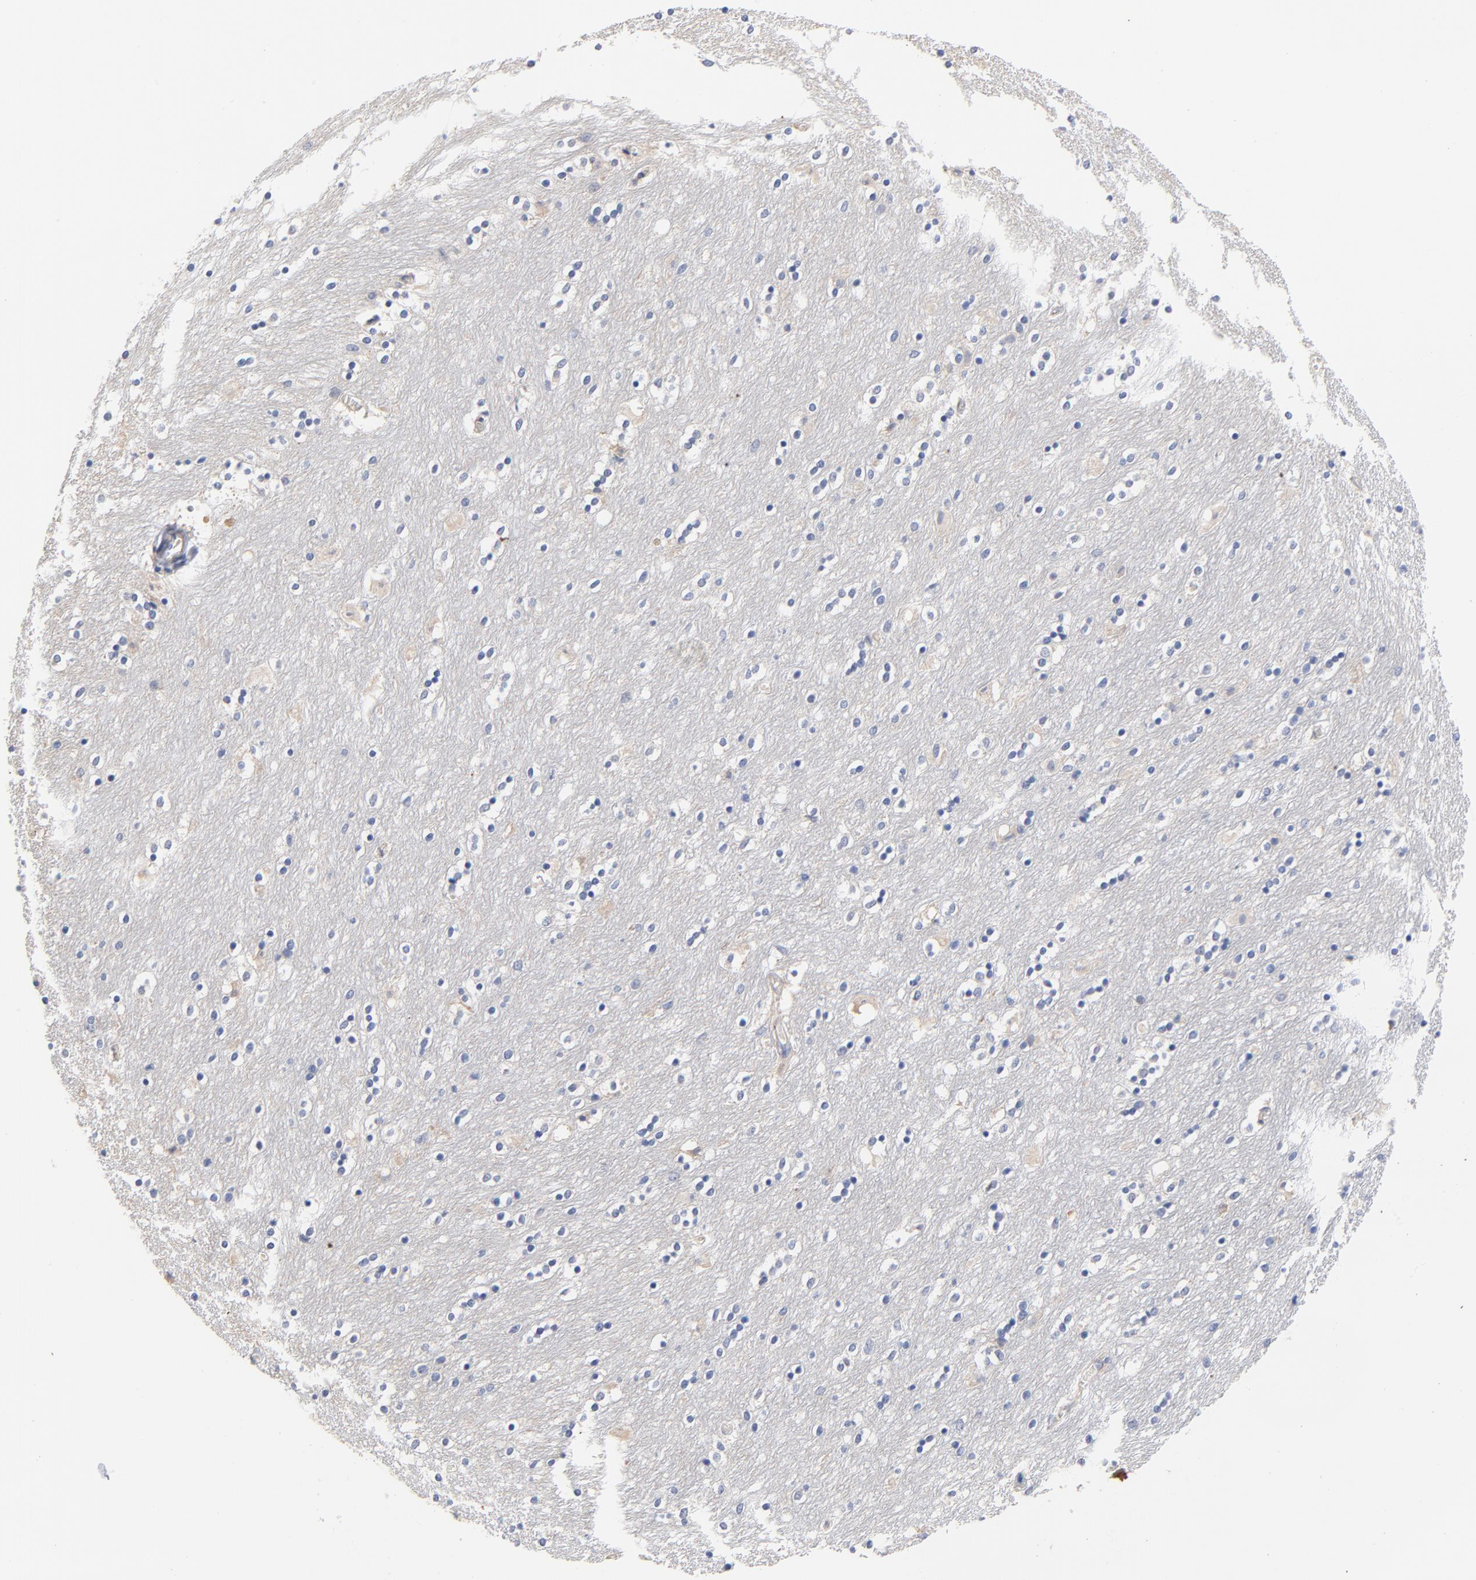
{"staining": {"intensity": "negative", "quantity": "none", "location": "none"}, "tissue": "caudate", "cell_type": "Glial cells", "image_type": "normal", "snomed": [{"axis": "morphology", "description": "Normal tissue, NOS"}, {"axis": "topography", "description": "Lateral ventricle wall"}], "caption": "DAB immunohistochemical staining of benign caudate displays no significant positivity in glial cells.", "gene": "AADAC", "patient": {"sex": "female", "age": 54}}